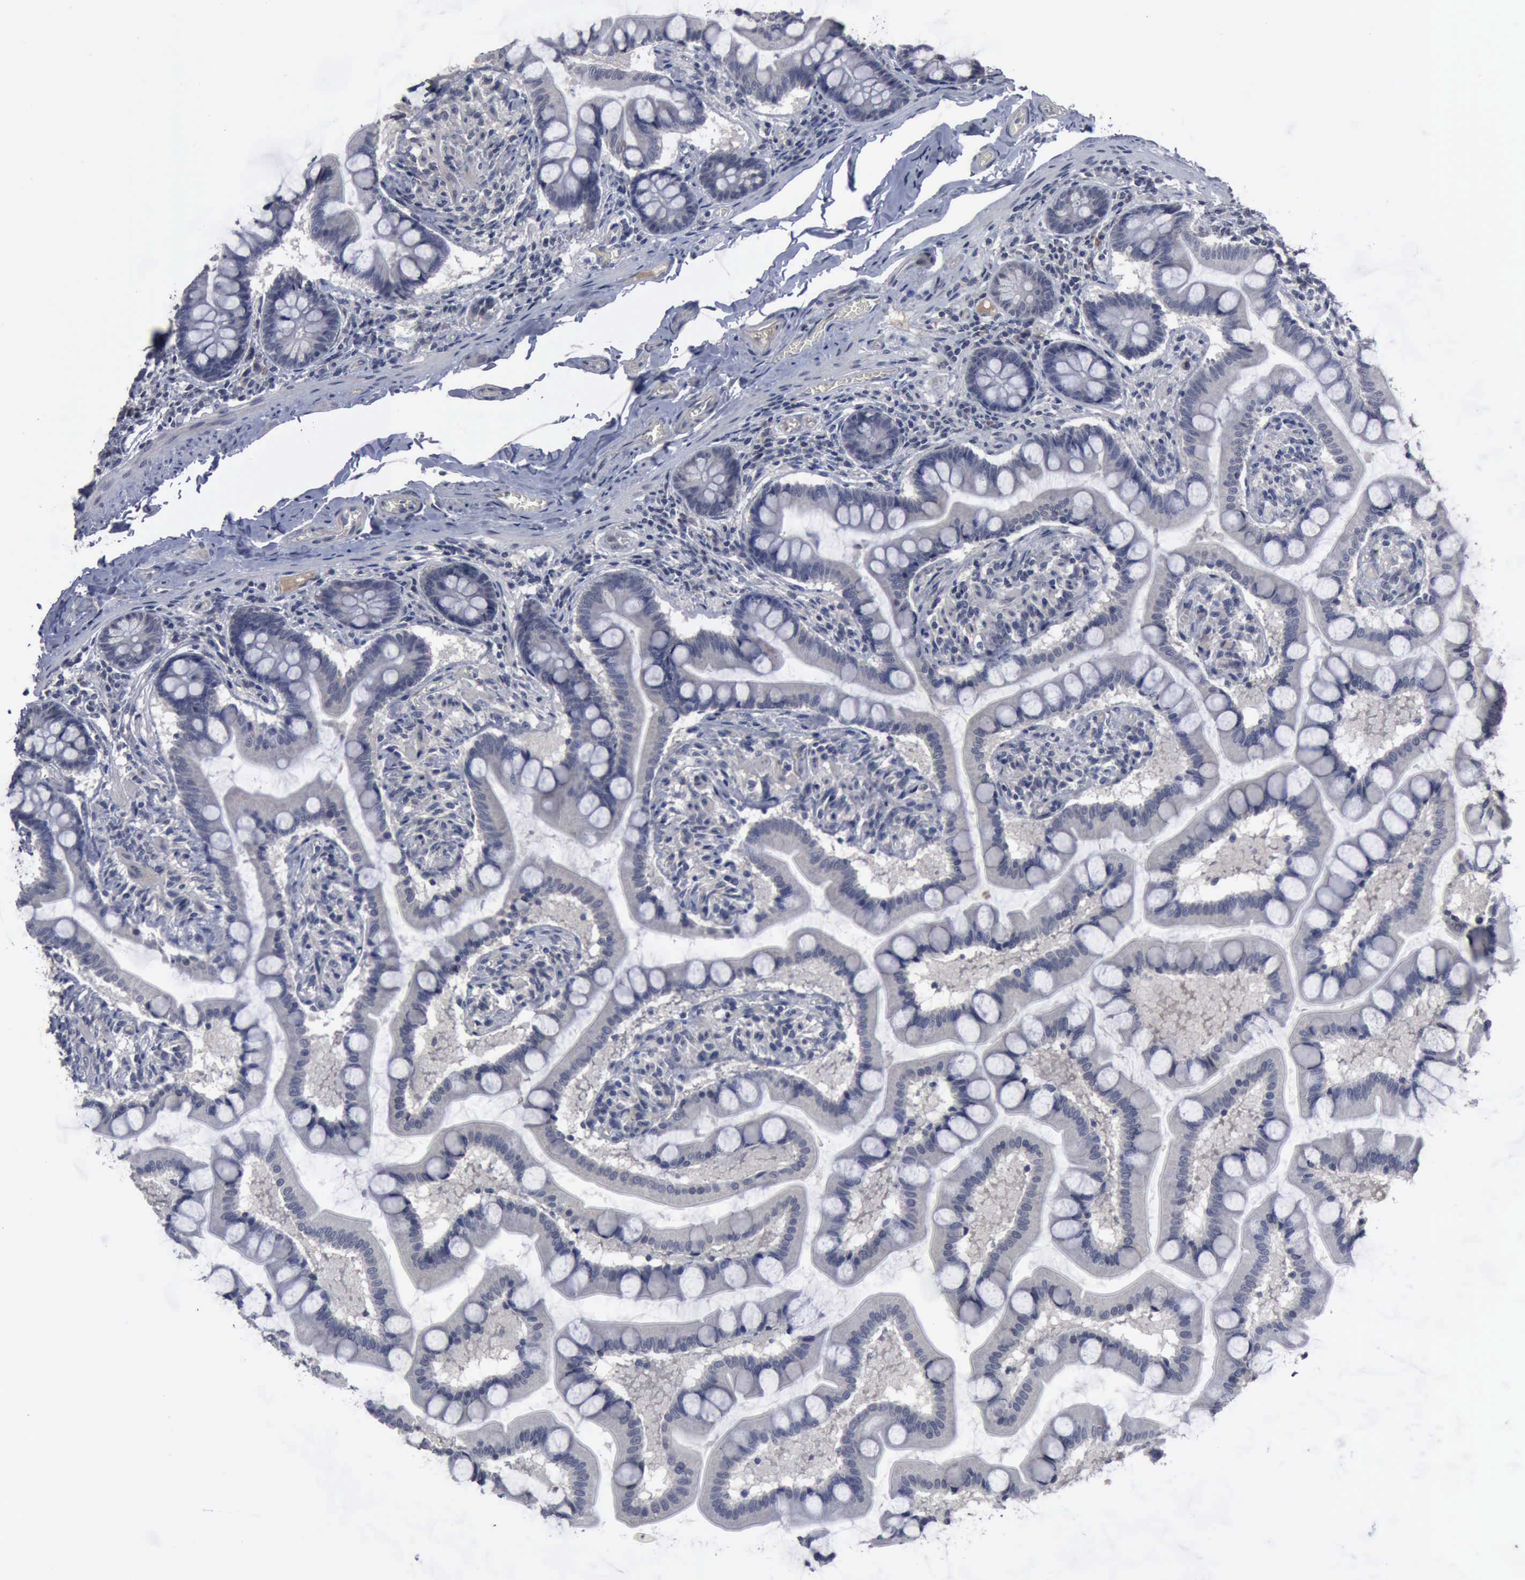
{"staining": {"intensity": "weak", "quantity": "<25%", "location": "cytoplasmic/membranous"}, "tissue": "small intestine", "cell_type": "Glandular cells", "image_type": "normal", "snomed": [{"axis": "morphology", "description": "Normal tissue, NOS"}, {"axis": "topography", "description": "Small intestine"}], "caption": "This is an immunohistochemistry histopathology image of benign small intestine. There is no positivity in glandular cells.", "gene": "MYO18B", "patient": {"sex": "male", "age": 41}}